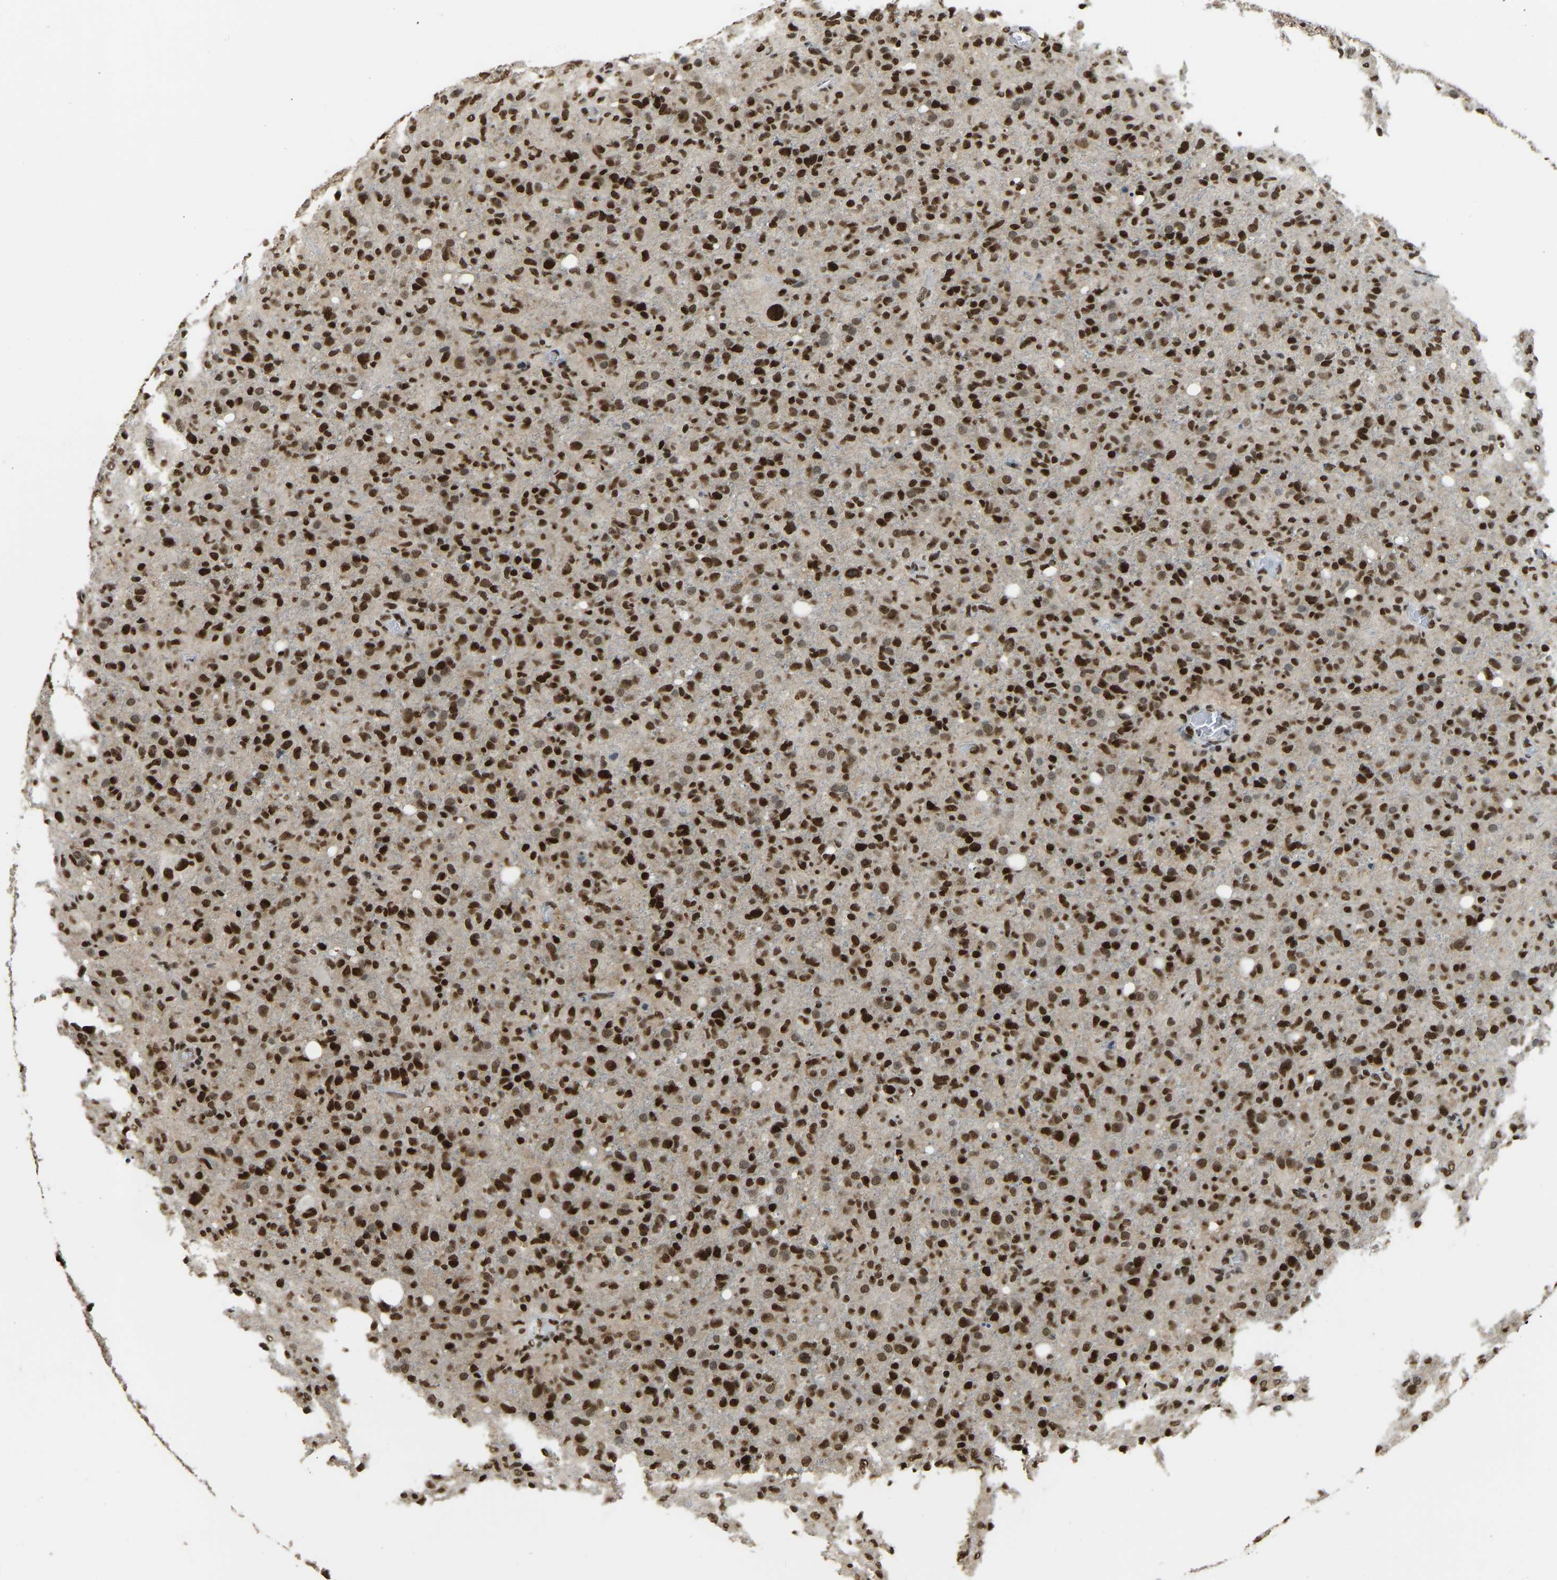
{"staining": {"intensity": "strong", "quantity": ">75%", "location": "nuclear"}, "tissue": "glioma", "cell_type": "Tumor cells", "image_type": "cancer", "snomed": [{"axis": "morphology", "description": "Glioma, malignant, High grade"}, {"axis": "topography", "description": "Brain"}], "caption": "Immunohistochemistry (IHC) (DAB (3,3'-diaminobenzidine)) staining of human glioma exhibits strong nuclear protein positivity in approximately >75% of tumor cells. (DAB = brown stain, brightfield microscopy at high magnification).", "gene": "ZSCAN20", "patient": {"sex": "female", "age": 57}}